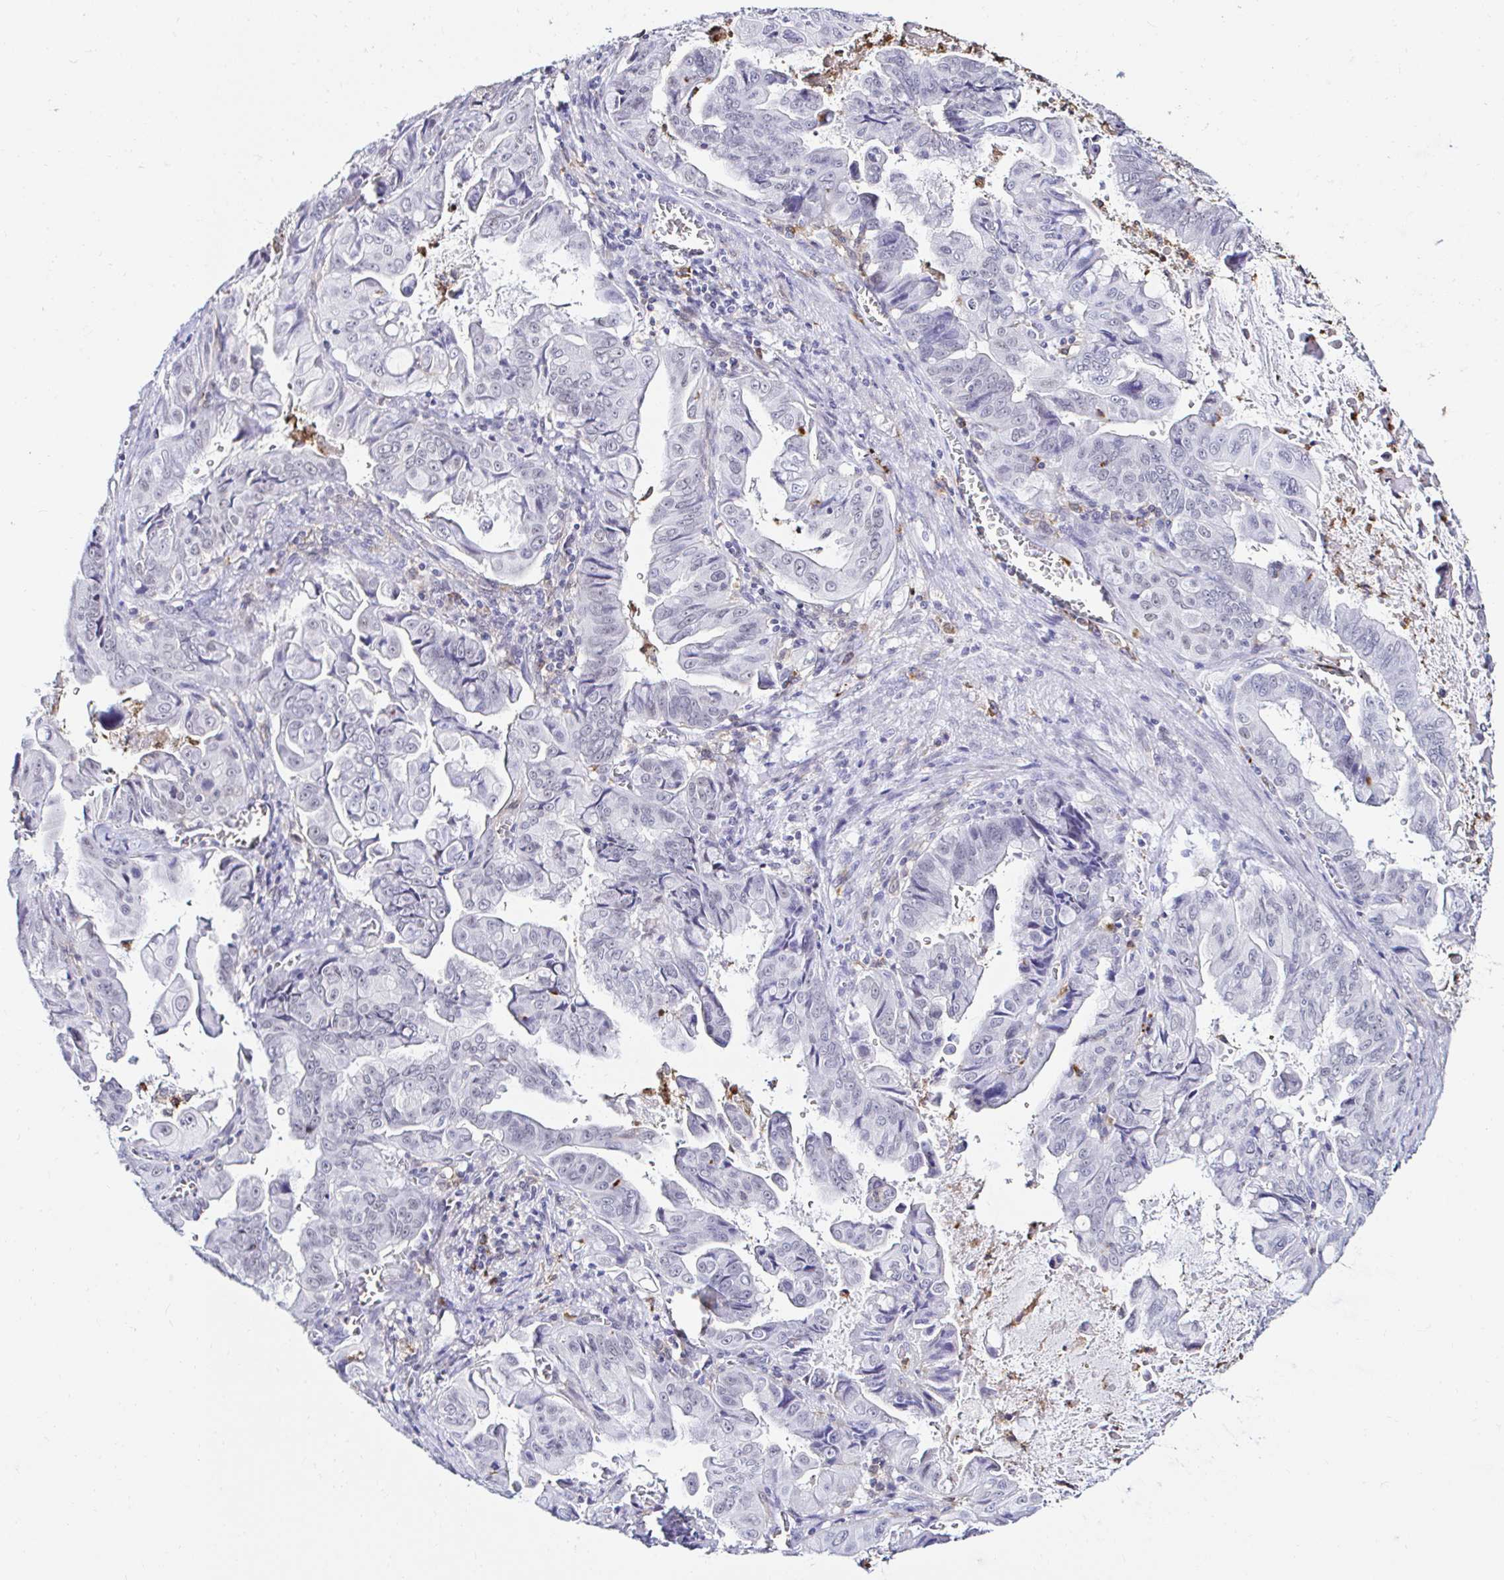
{"staining": {"intensity": "negative", "quantity": "none", "location": "none"}, "tissue": "stomach cancer", "cell_type": "Tumor cells", "image_type": "cancer", "snomed": [{"axis": "morphology", "description": "Adenocarcinoma, NOS"}, {"axis": "topography", "description": "Stomach, upper"}], "caption": "The micrograph demonstrates no significant staining in tumor cells of stomach cancer (adenocarcinoma). The staining is performed using DAB (3,3'-diaminobenzidine) brown chromogen with nuclei counter-stained in using hematoxylin.", "gene": "CYBB", "patient": {"sex": "male", "age": 80}}